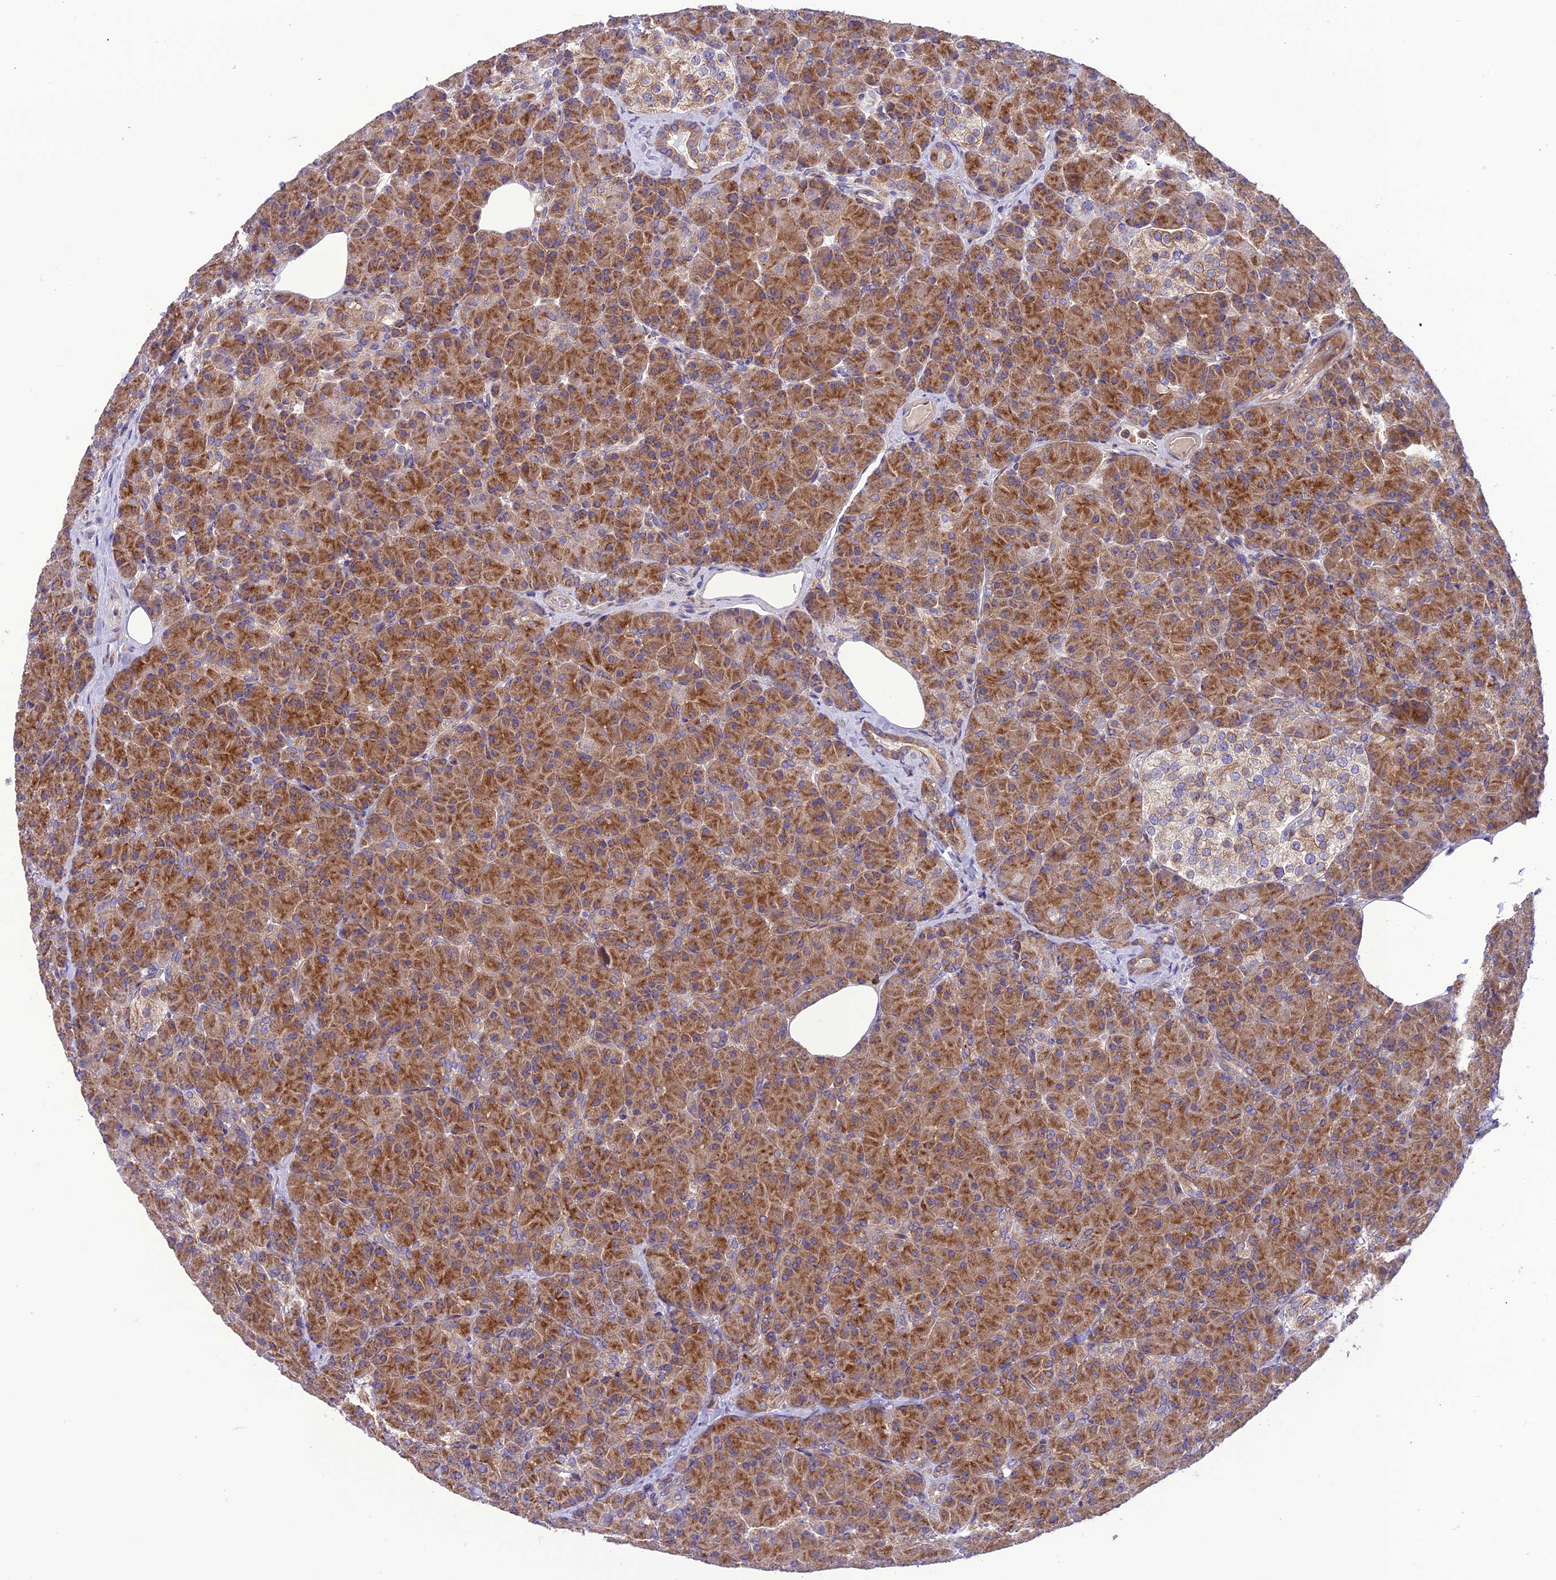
{"staining": {"intensity": "strong", "quantity": ">75%", "location": "cytoplasmic/membranous"}, "tissue": "pancreas", "cell_type": "Exocrine glandular cells", "image_type": "normal", "snomed": [{"axis": "morphology", "description": "Normal tissue, NOS"}, {"axis": "topography", "description": "Pancreas"}], "caption": "Exocrine glandular cells reveal high levels of strong cytoplasmic/membranous staining in about >75% of cells in unremarkable human pancreas.", "gene": "JMY", "patient": {"sex": "female", "age": 43}}